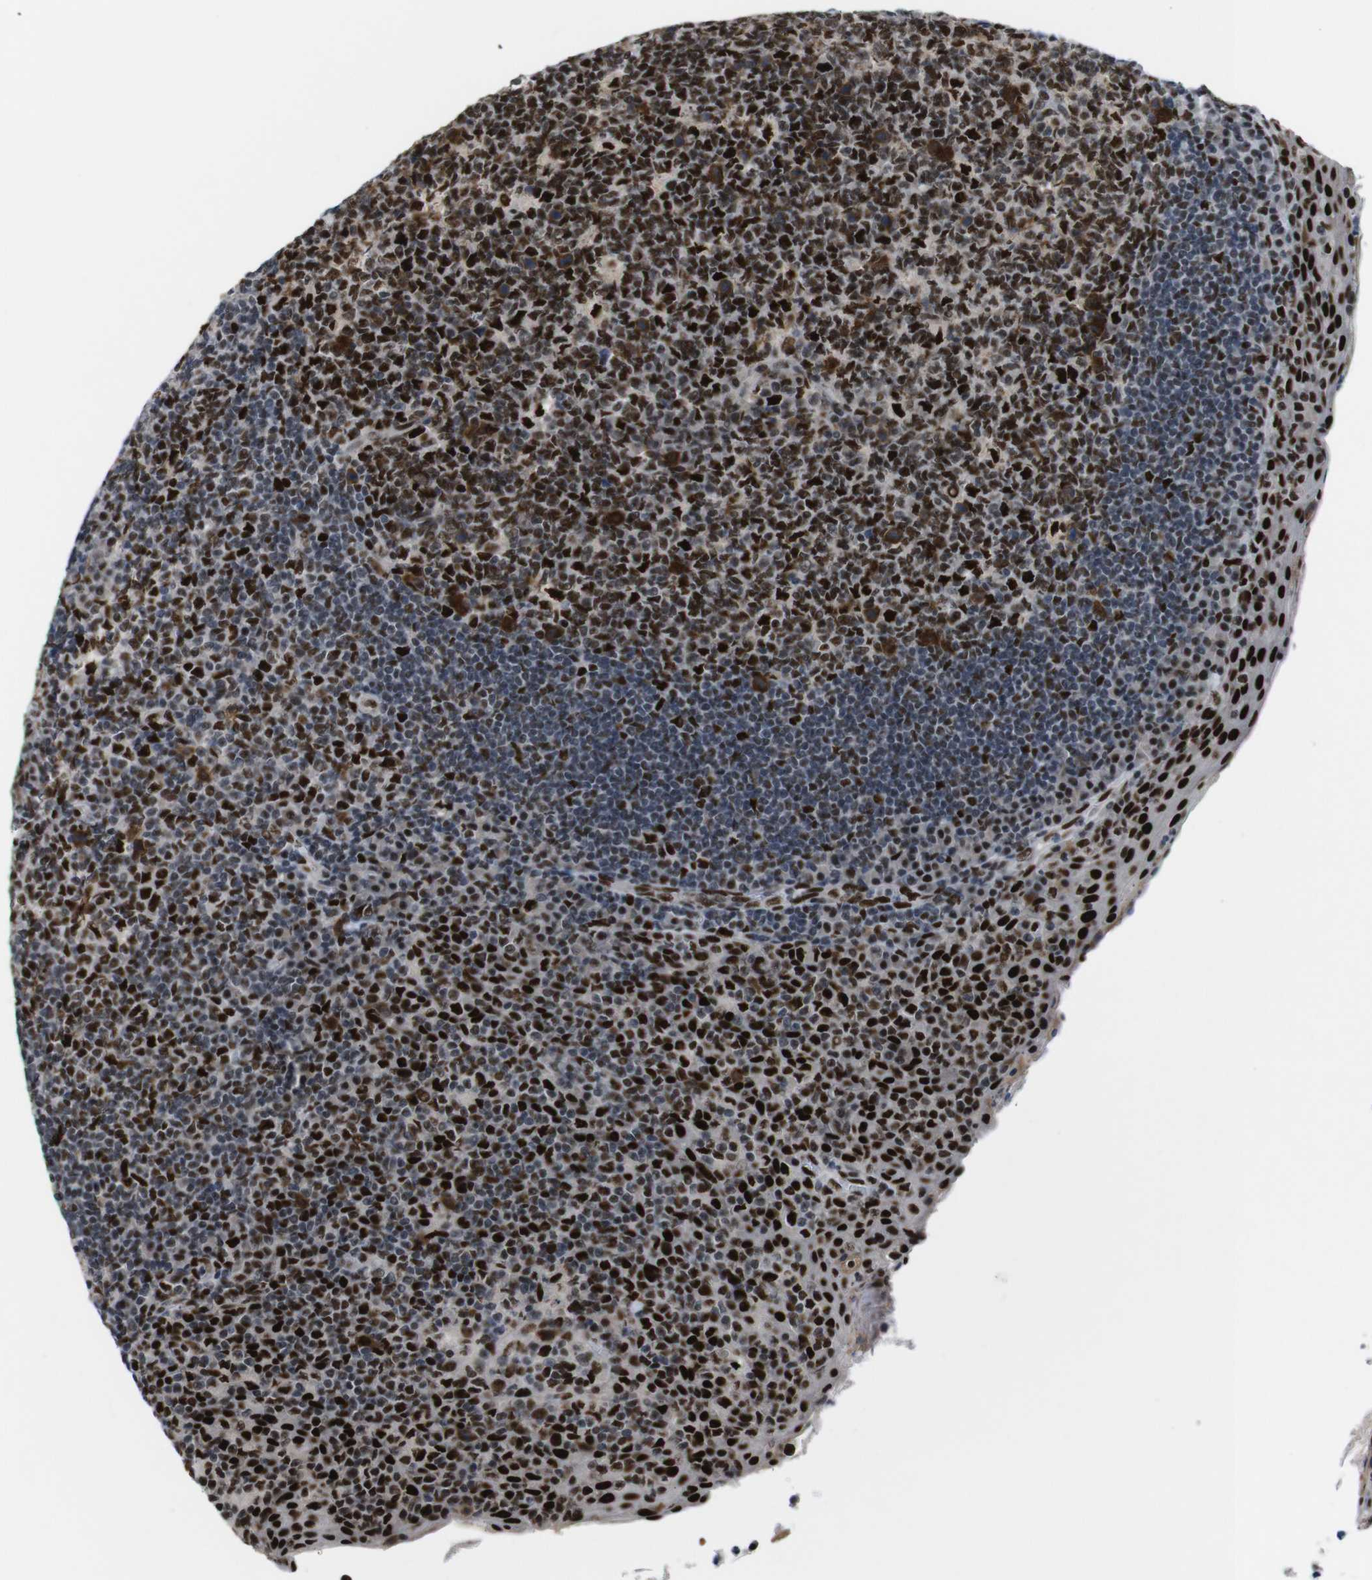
{"staining": {"intensity": "strong", "quantity": ">75%", "location": "nuclear"}, "tissue": "tonsil", "cell_type": "Germinal center cells", "image_type": "normal", "snomed": [{"axis": "morphology", "description": "Normal tissue, NOS"}, {"axis": "topography", "description": "Tonsil"}], "caption": "This micrograph demonstrates normal tonsil stained with immunohistochemistry (IHC) to label a protein in brown. The nuclear of germinal center cells show strong positivity for the protein. Nuclei are counter-stained blue.", "gene": "PSME3", "patient": {"sex": "male", "age": 17}}